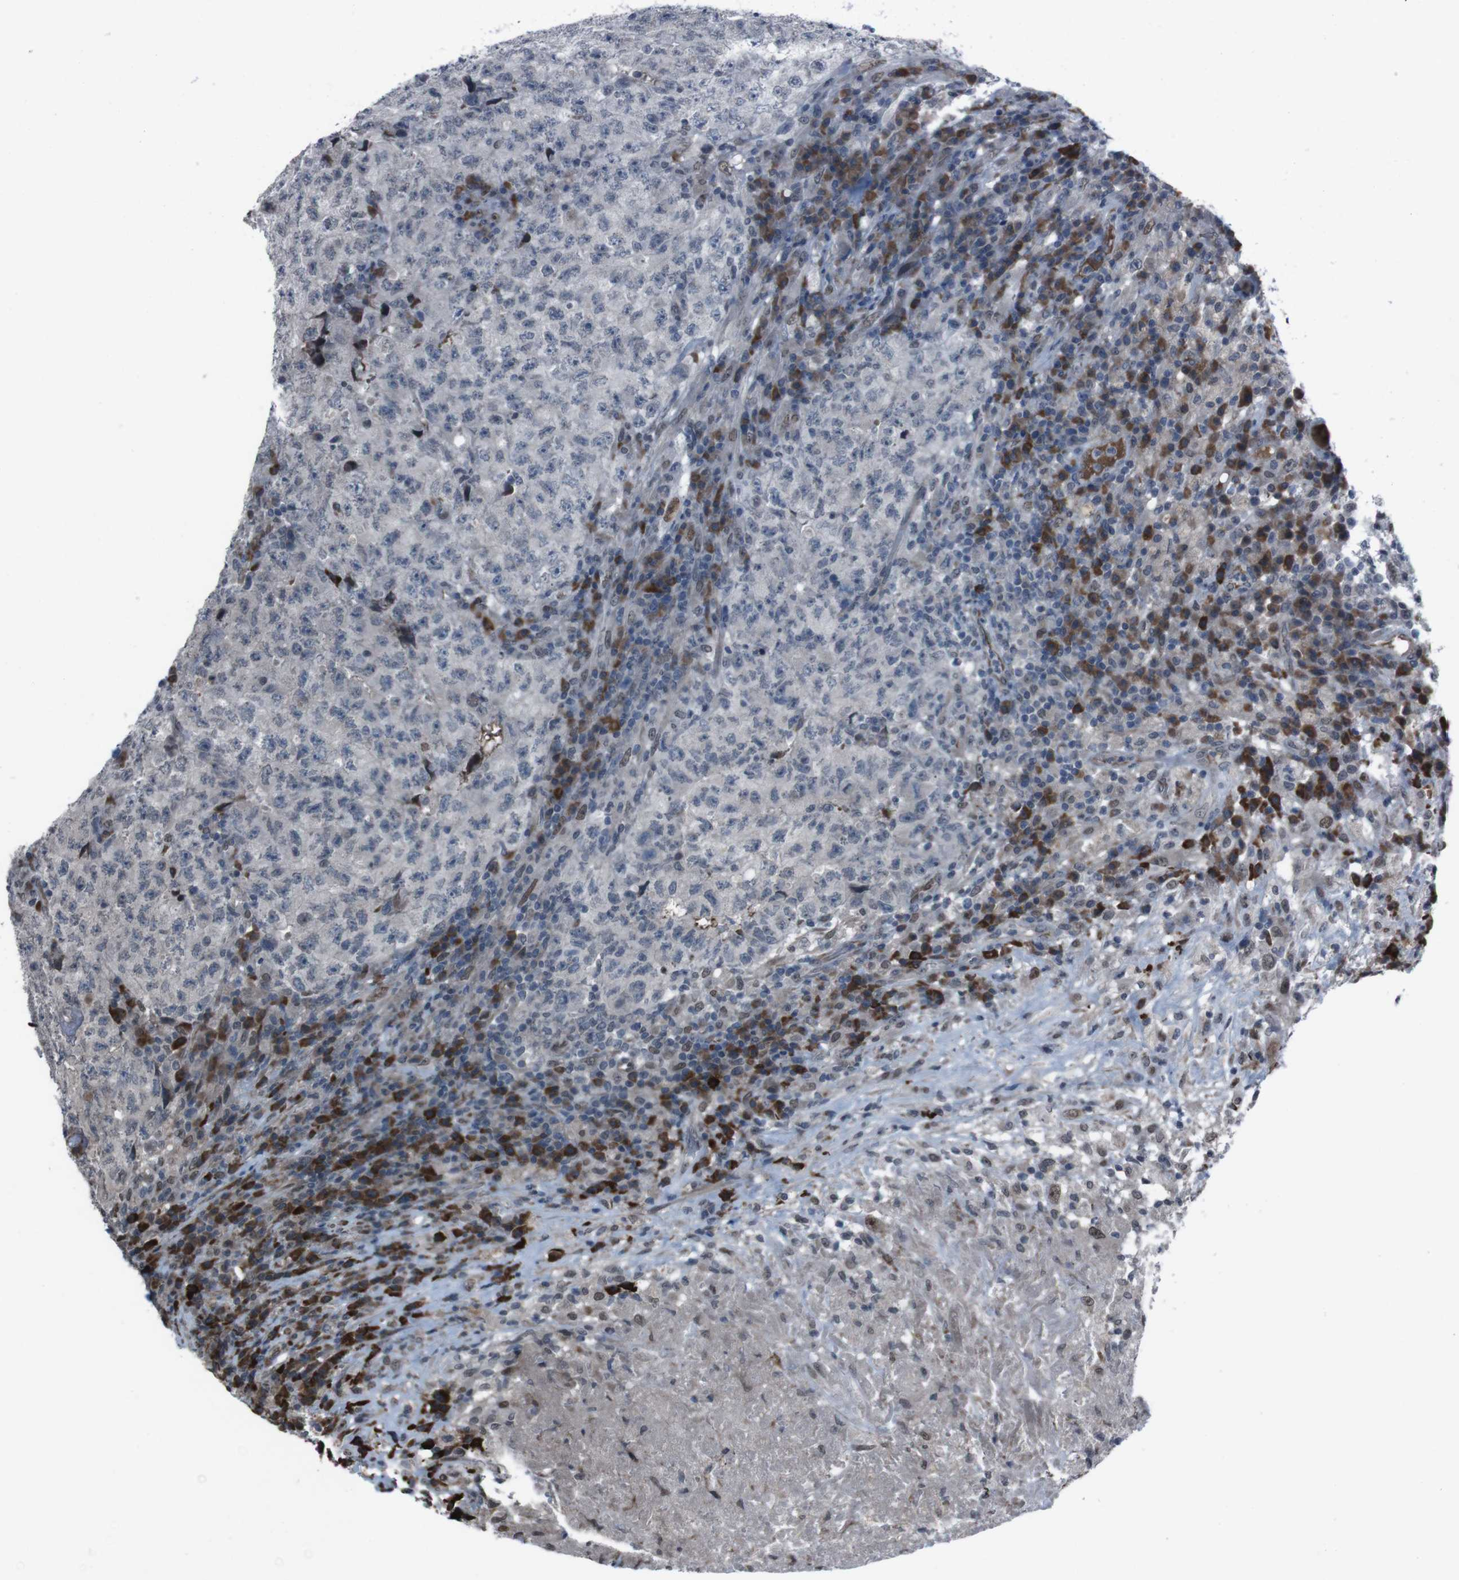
{"staining": {"intensity": "negative", "quantity": "none", "location": "none"}, "tissue": "testis cancer", "cell_type": "Tumor cells", "image_type": "cancer", "snomed": [{"axis": "morphology", "description": "Necrosis, NOS"}, {"axis": "morphology", "description": "Carcinoma, Embryonal, NOS"}, {"axis": "topography", "description": "Testis"}], "caption": "Image shows no significant protein positivity in tumor cells of testis cancer (embryonal carcinoma).", "gene": "SS18L1", "patient": {"sex": "male", "age": 19}}